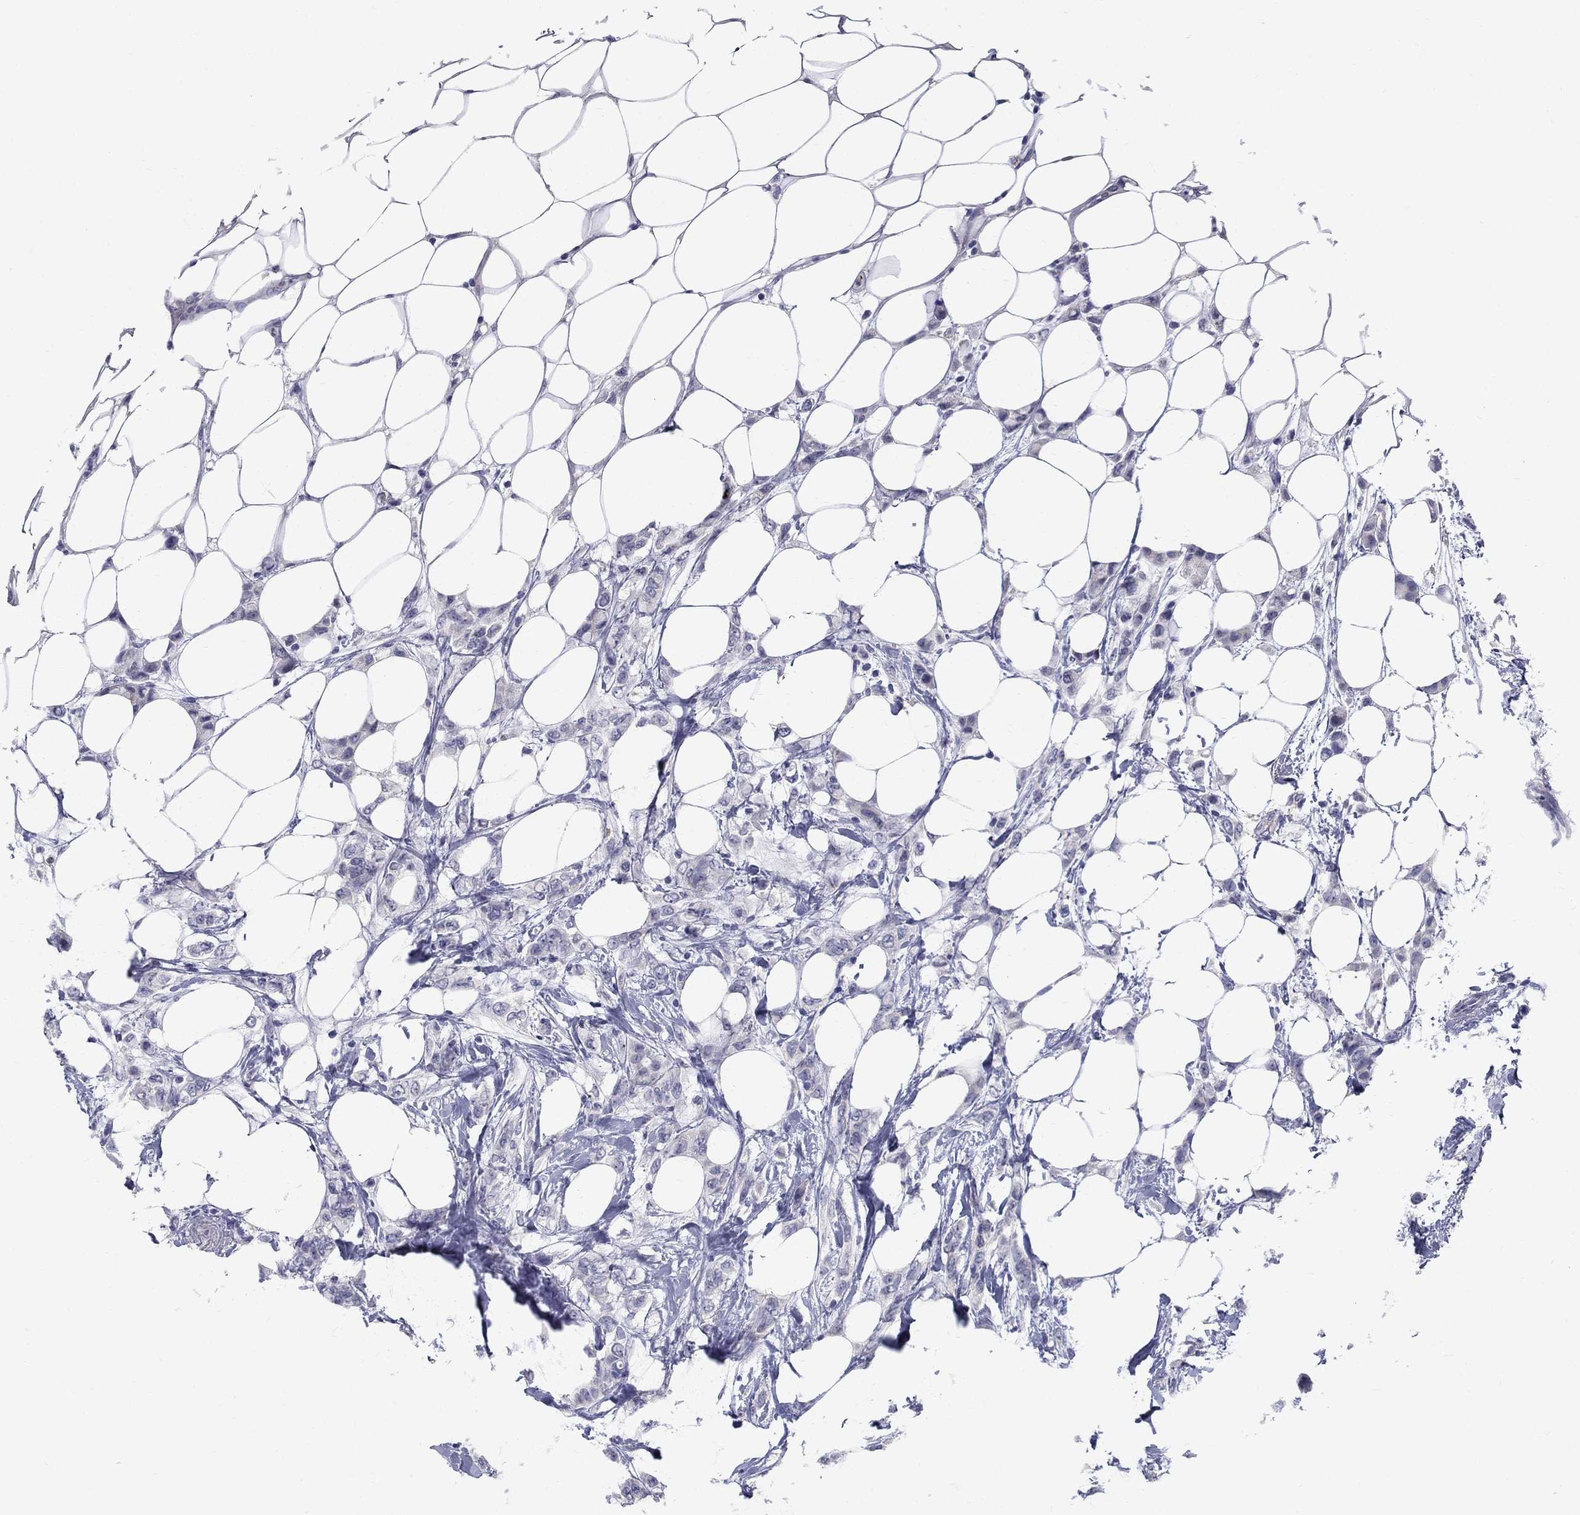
{"staining": {"intensity": "negative", "quantity": "none", "location": "none"}, "tissue": "breast cancer", "cell_type": "Tumor cells", "image_type": "cancer", "snomed": [{"axis": "morphology", "description": "Lobular carcinoma"}, {"axis": "topography", "description": "Breast"}], "caption": "This is a image of IHC staining of breast cancer, which shows no expression in tumor cells.", "gene": "TP53TG5", "patient": {"sex": "female", "age": 66}}